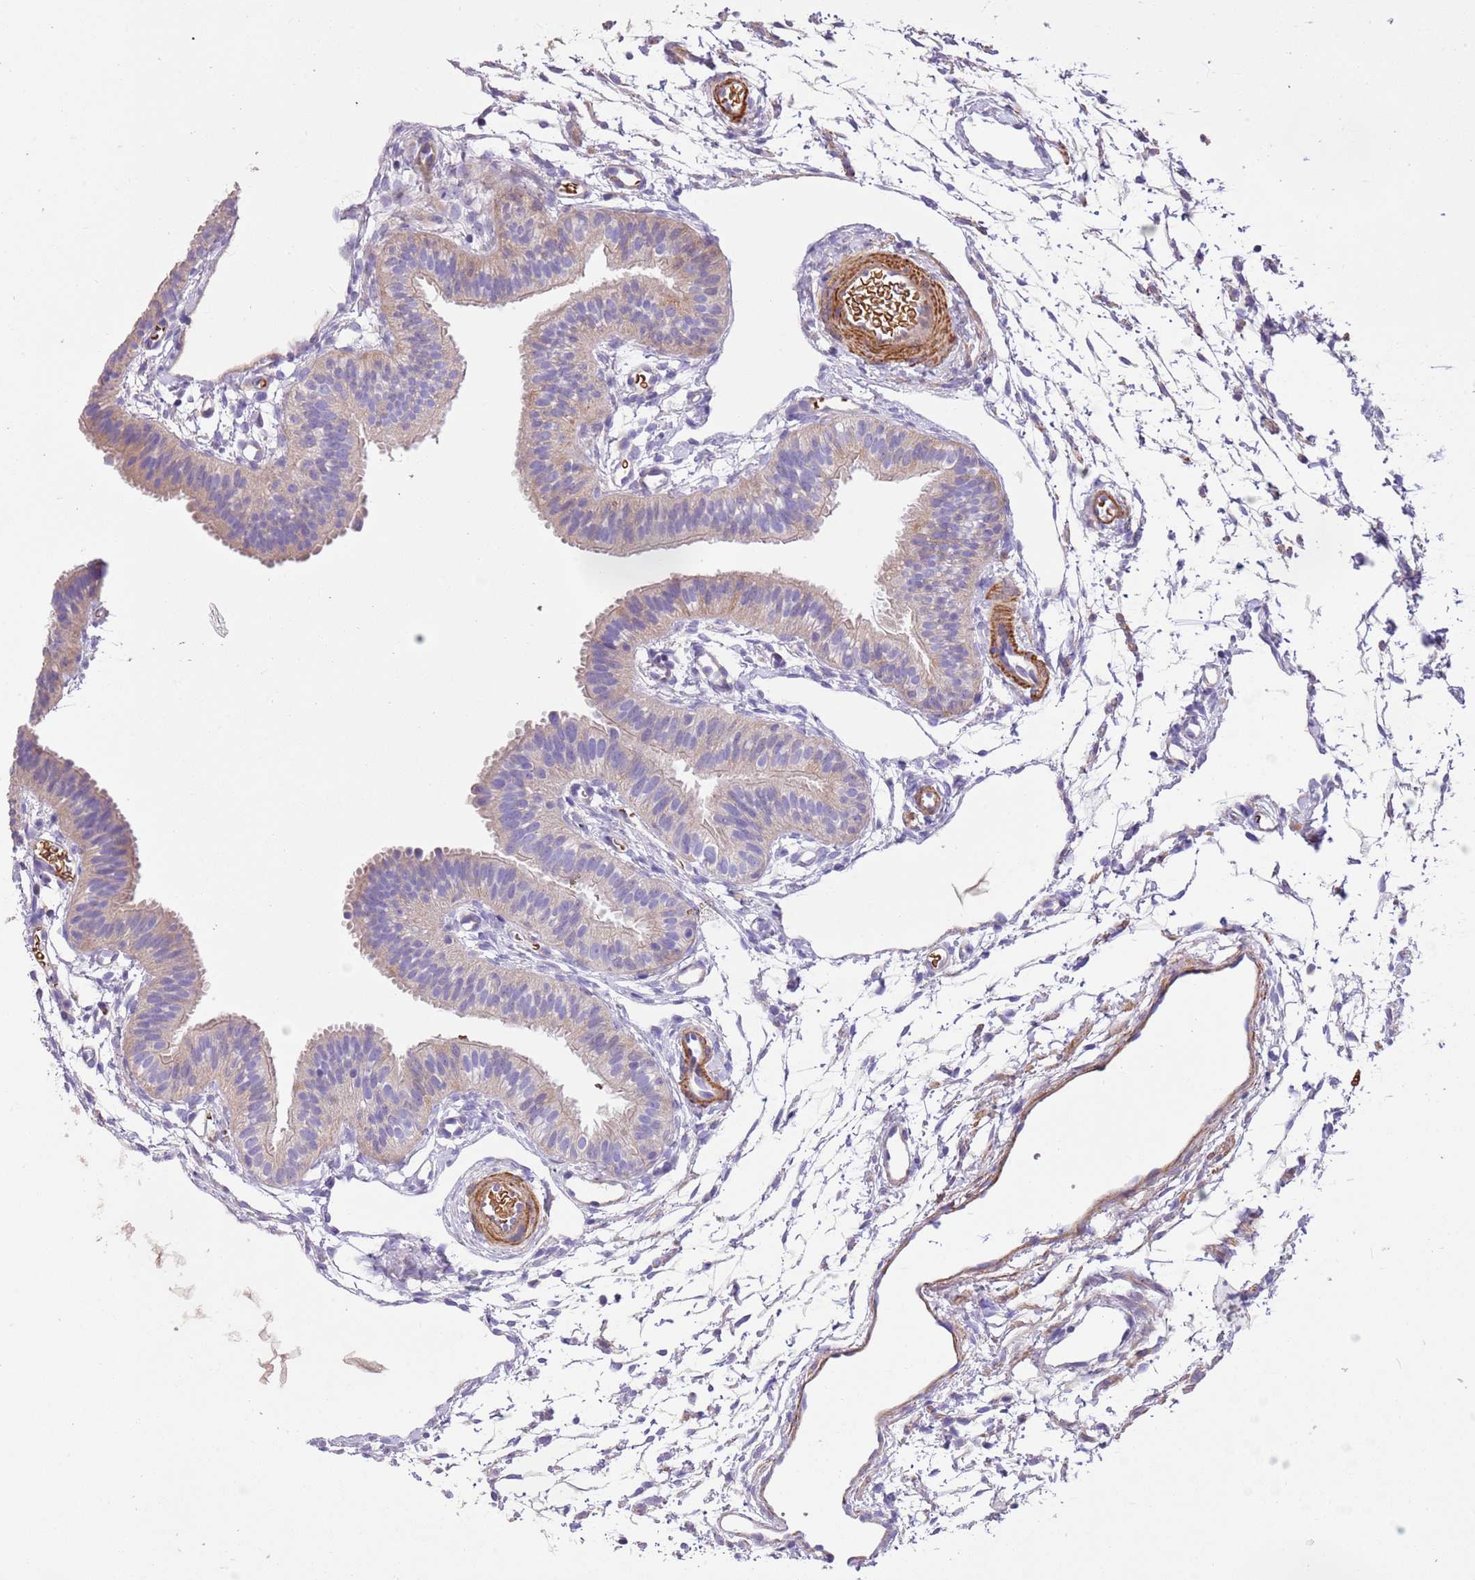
{"staining": {"intensity": "negative", "quantity": "none", "location": "none"}, "tissue": "fallopian tube", "cell_type": "Glandular cells", "image_type": "normal", "snomed": [{"axis": "morphology", "description": "Normal tissue, NOS"}, {"axis": "topography", "description": "Fallopian tube"}], "caption": "This is a micrograph of IHC staining of benign fallopian tube, which shows no expression in glandular cells.", "gene": "PIGA", "patient": {"sex": "female", "age": 35}}